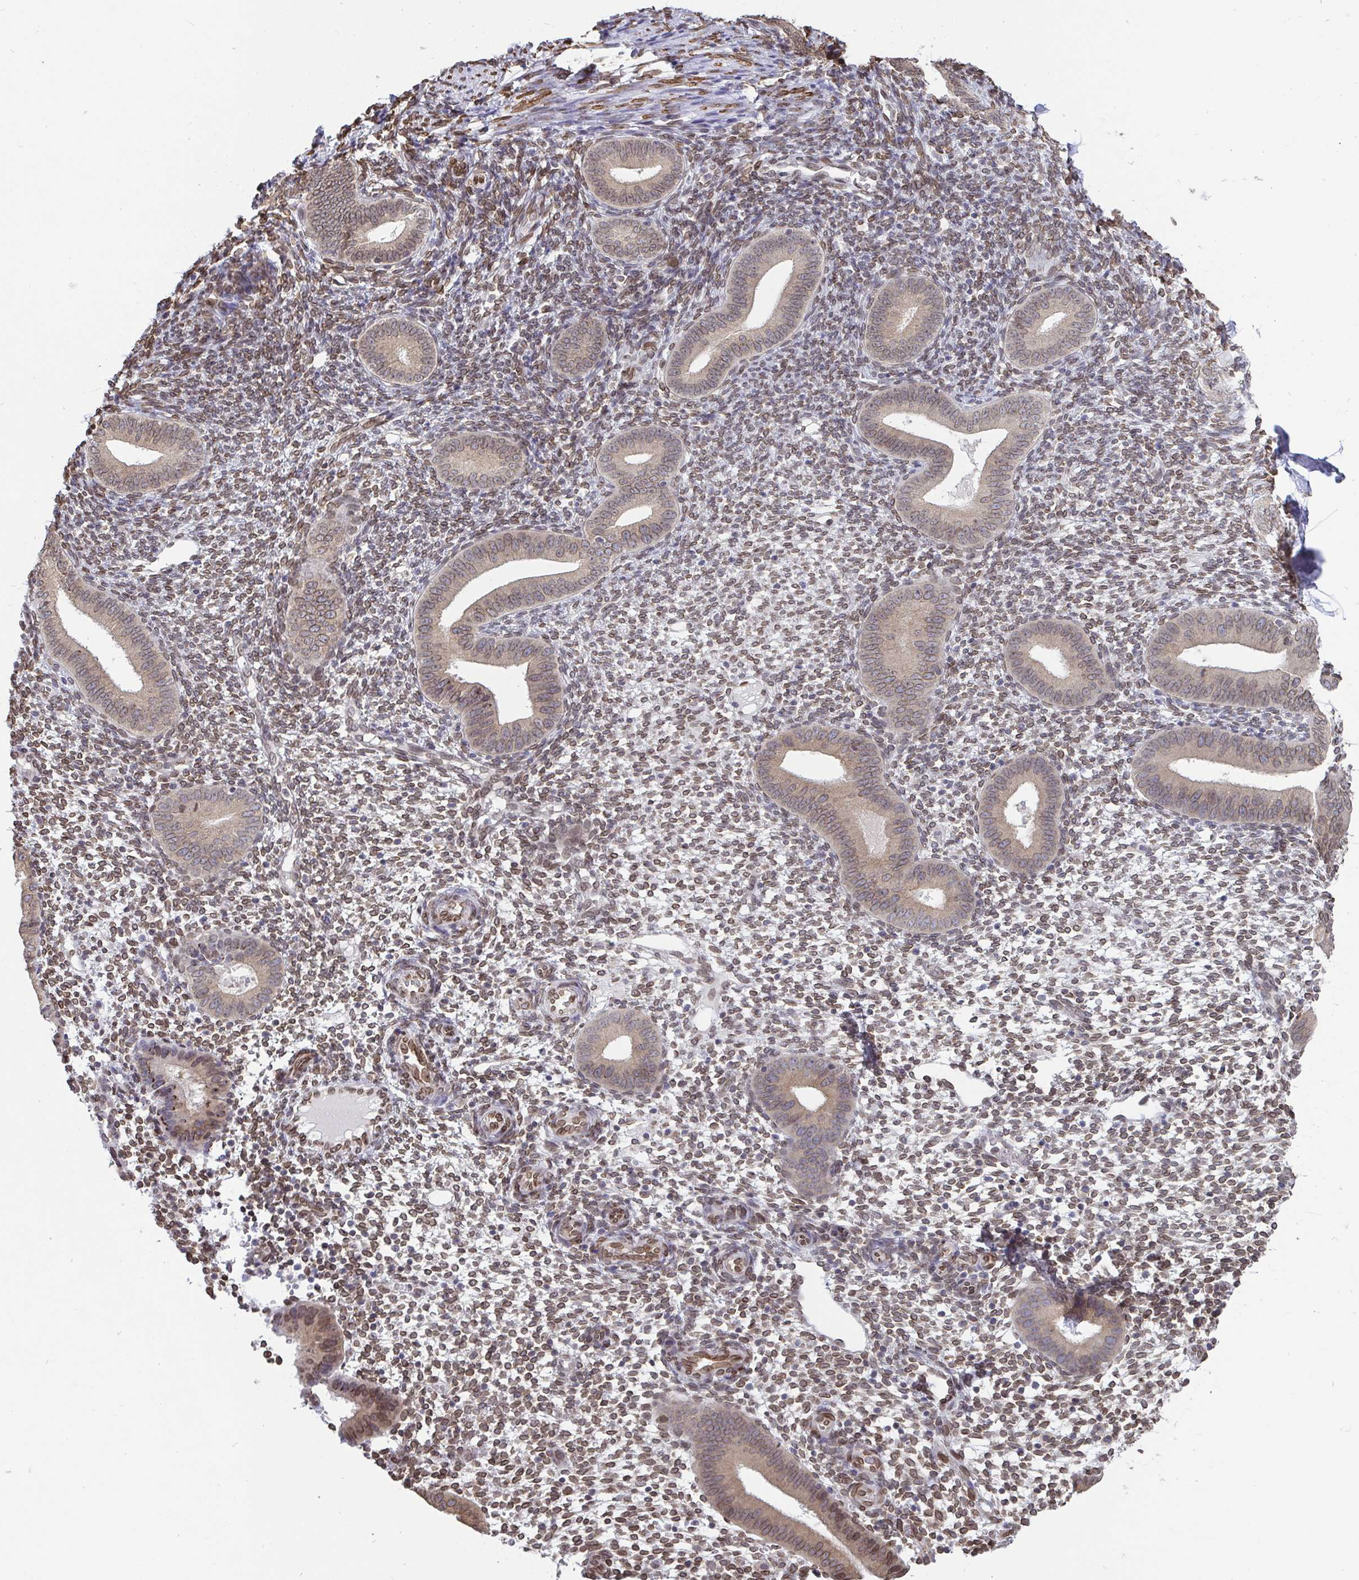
{"staining": {"intensity": "moderate", "quantity": "25%-75%", "location": "cytoplasmic/membranous,nuclear"}, "tissue": "endometrium", "cell_type": "Cells in endometrial stroma", "image_type": "normal", "snomed": [{"axis": "morphology", "description": "Normal tissue, NOS"}, {"axis": "topography", "description": "Endometrium"}], "caption": "Immunohistochemistry histopathology image of unremarkable human endometrium stained for a protein (brown), which shows medium levels of moderate cytoplasmic/membranous,nuclear expression in approximately 25%-75% of cells in endometrial stroma.", "gene": "EMD", "patient": {"sex": "female", "age": 40}}